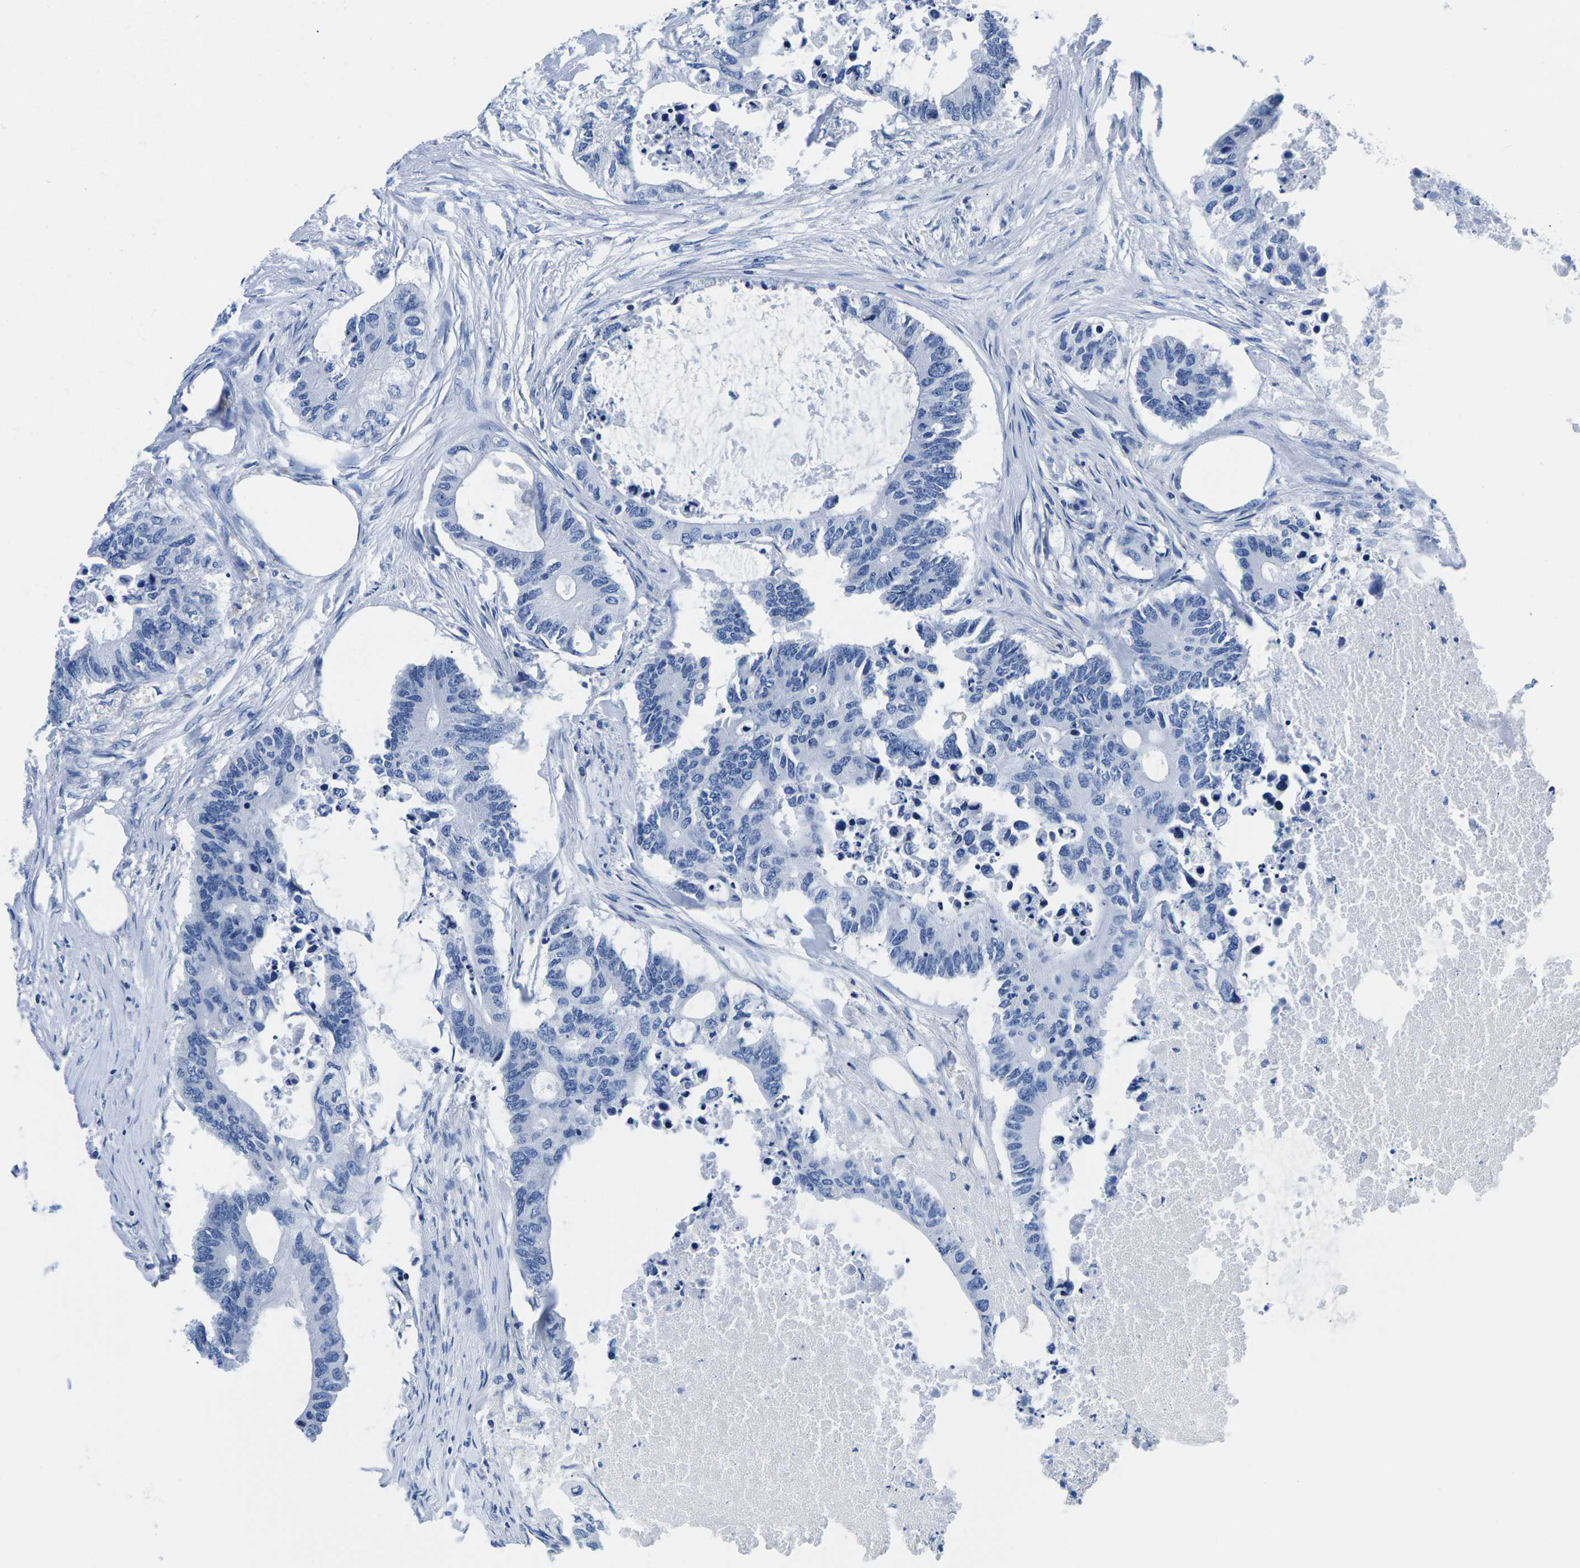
{"staining": {"intensity": "negative", "quantity": "none", "location": "none"}, "tissue": "colorectal cancer", "cell_type": "Tumor cells", "image_type": "cancer", "snomed": [{"axis": "morphology", "description": "Adenocarcinoma, NOS"}, {"axis": "topography", "description": "Colon"}], "caption": "A histopathology image of human colorectal cancer (adenocarcinoma) is negative for staining in tumor cells.", "gene": "CYP1A2", "patient": {"sex": "male", "age": 71}}